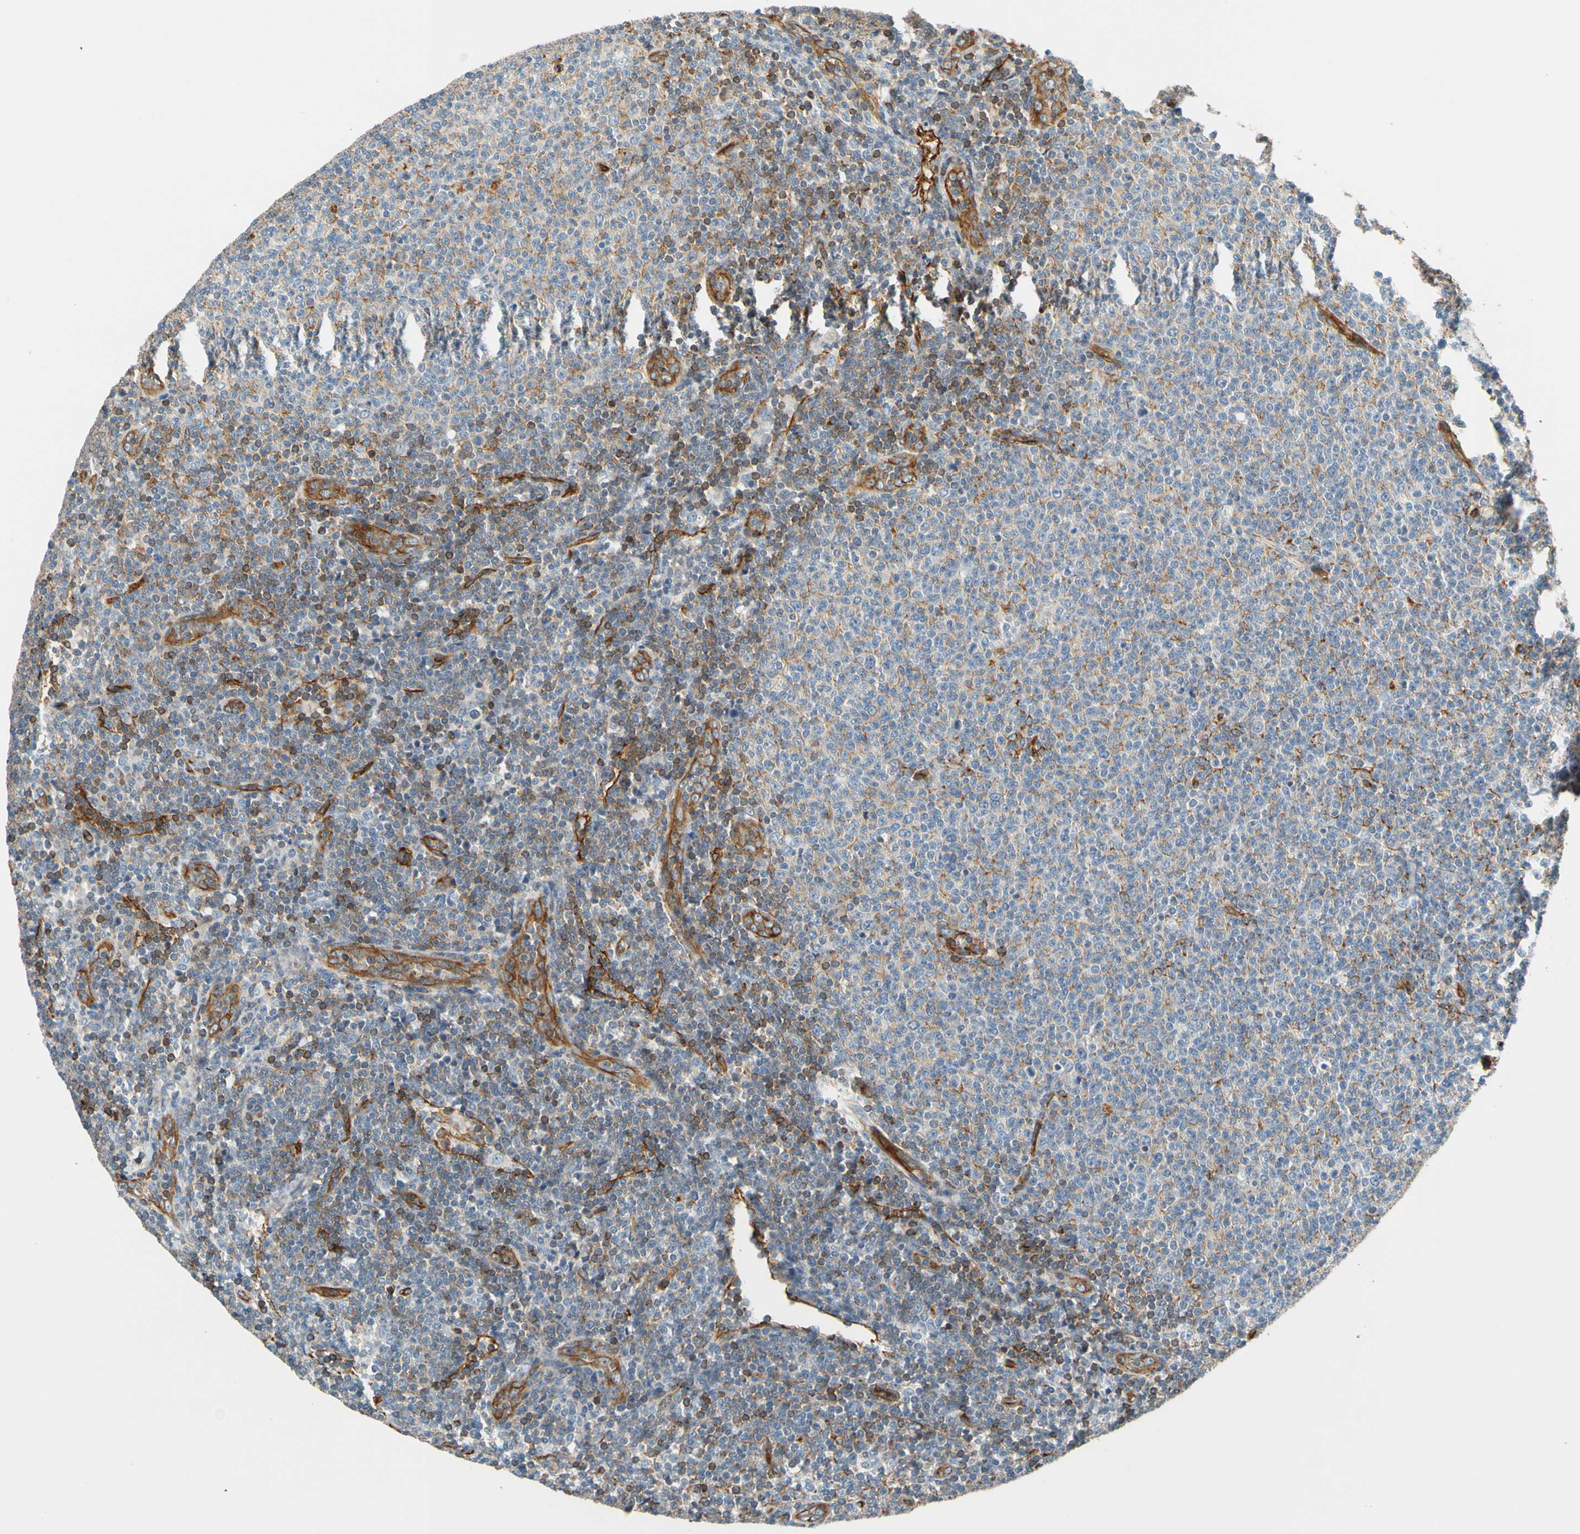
{"staining": {"intensity": "negative", "quantity": "none", "location": "none"}, "tissue": "lymphoma", "cell_type": "Tumor cells", "image_type": "cancer", "snomed": [{"axis": "morphology", "description": "Malignant lymphoma, non-Hodgkin's type, Low grade"}, {"axis": "topography", "description": "Lymph node"}], "caption": "IHC image of neoplastic tissue: human lymphoma stained with DAB reveals no significant protein staining in tumor cells.", "gene": "SPTAN1", "patient": {"sex": "male", "age": 66}}